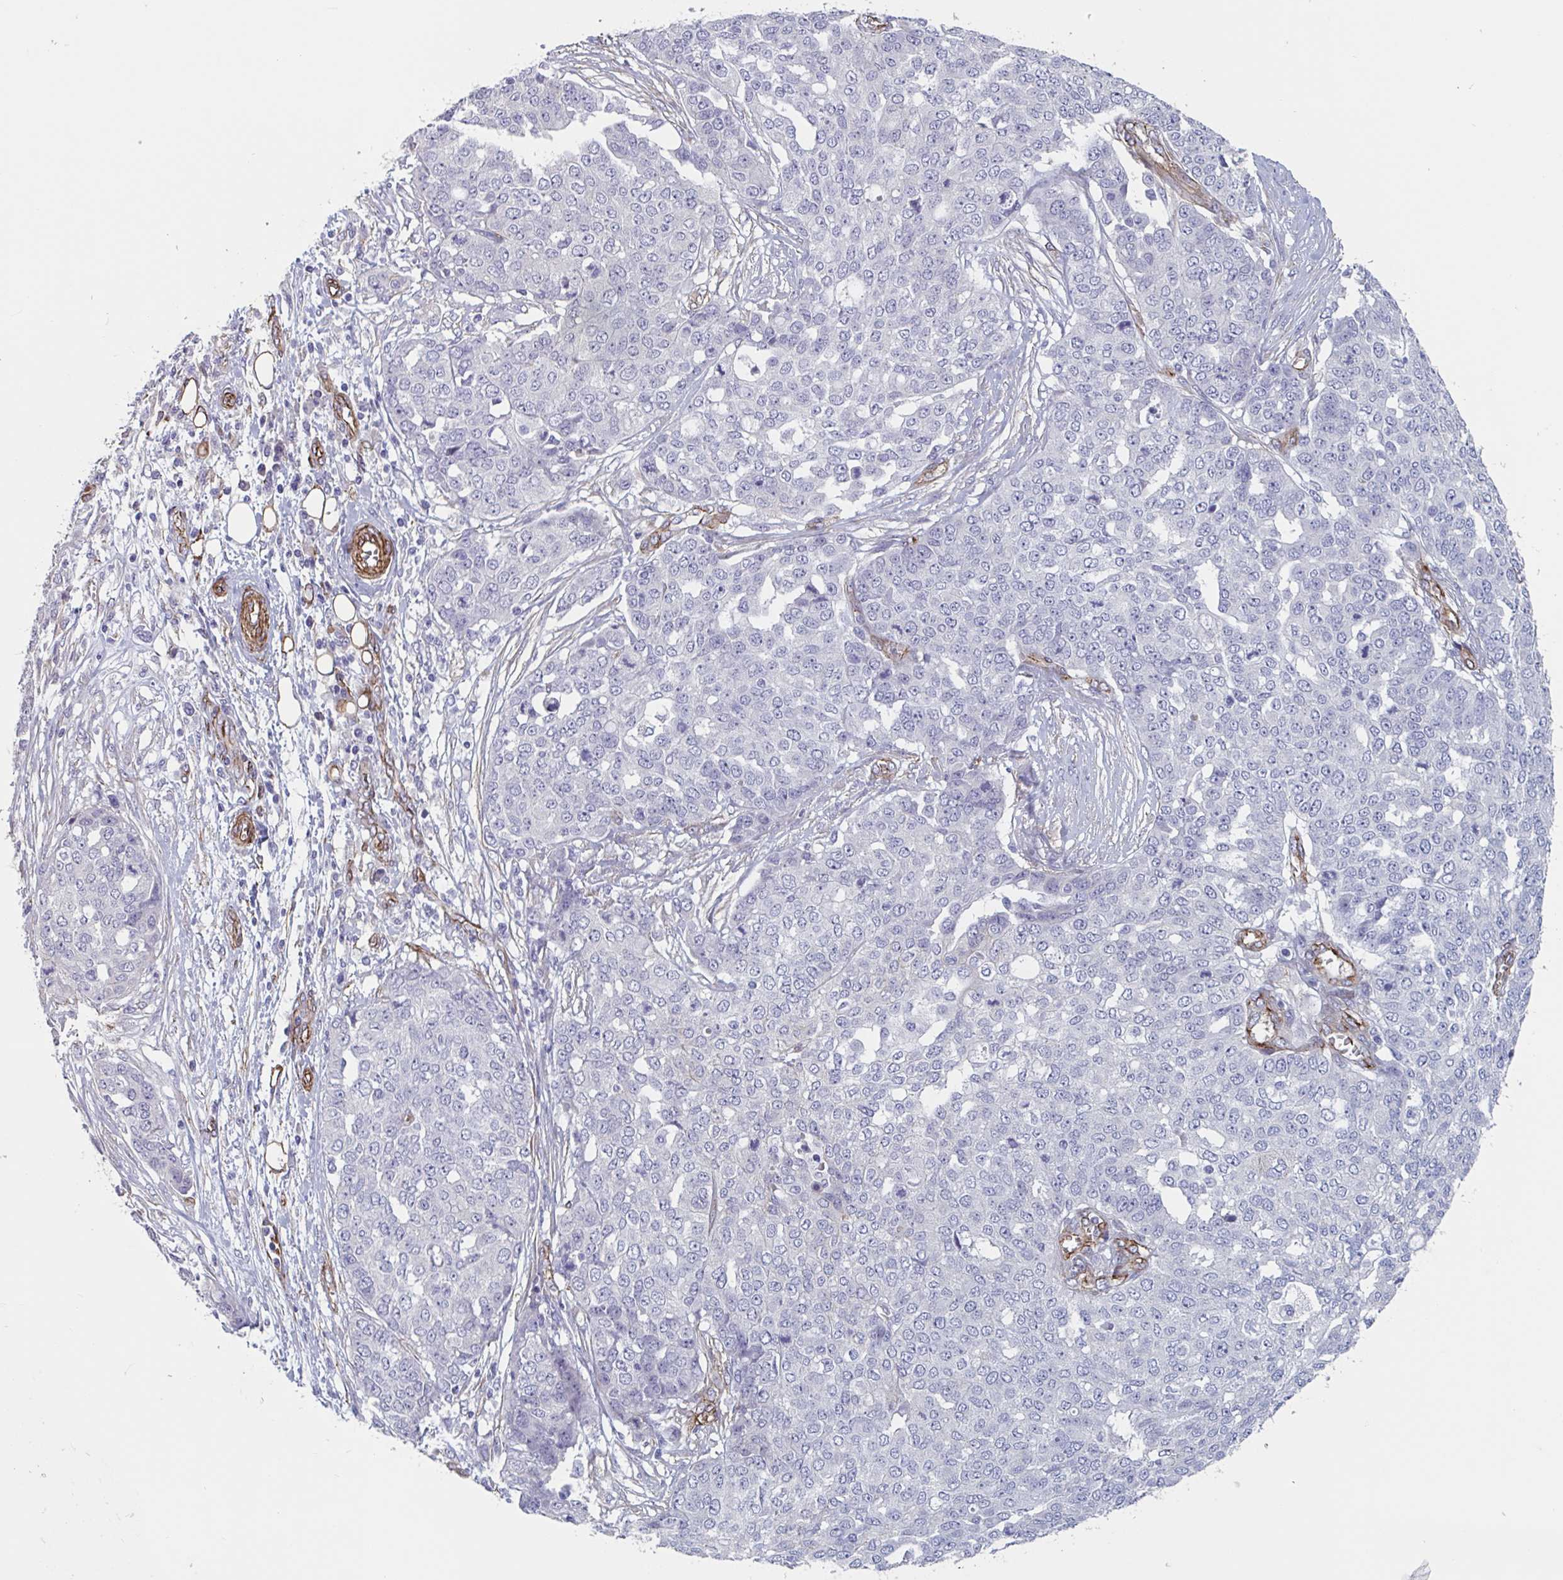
{"staining": {"intensity": "negative", "quantity": "none", "location": "none"}, "tissue": "ovarian cancer", "cell_type": "Tumor cells", "image_type": "cancer", "snomed": [{"axis": "morphology", "description": "Cystadenocarcinoma, serous, NOS"}, {"axis": "topography", "description": "Soft tissue"}, {"axis": "topography", "description": "Ovary"}], "caption": "High power microscopy micrograph of an immunohistochemistry image of ovarian cancer (serous cystadenocarcinoma), revealing no significant staining in tumor cells.", "gene": "CITED4", "patient": {"sex": "female", "age": 57}}